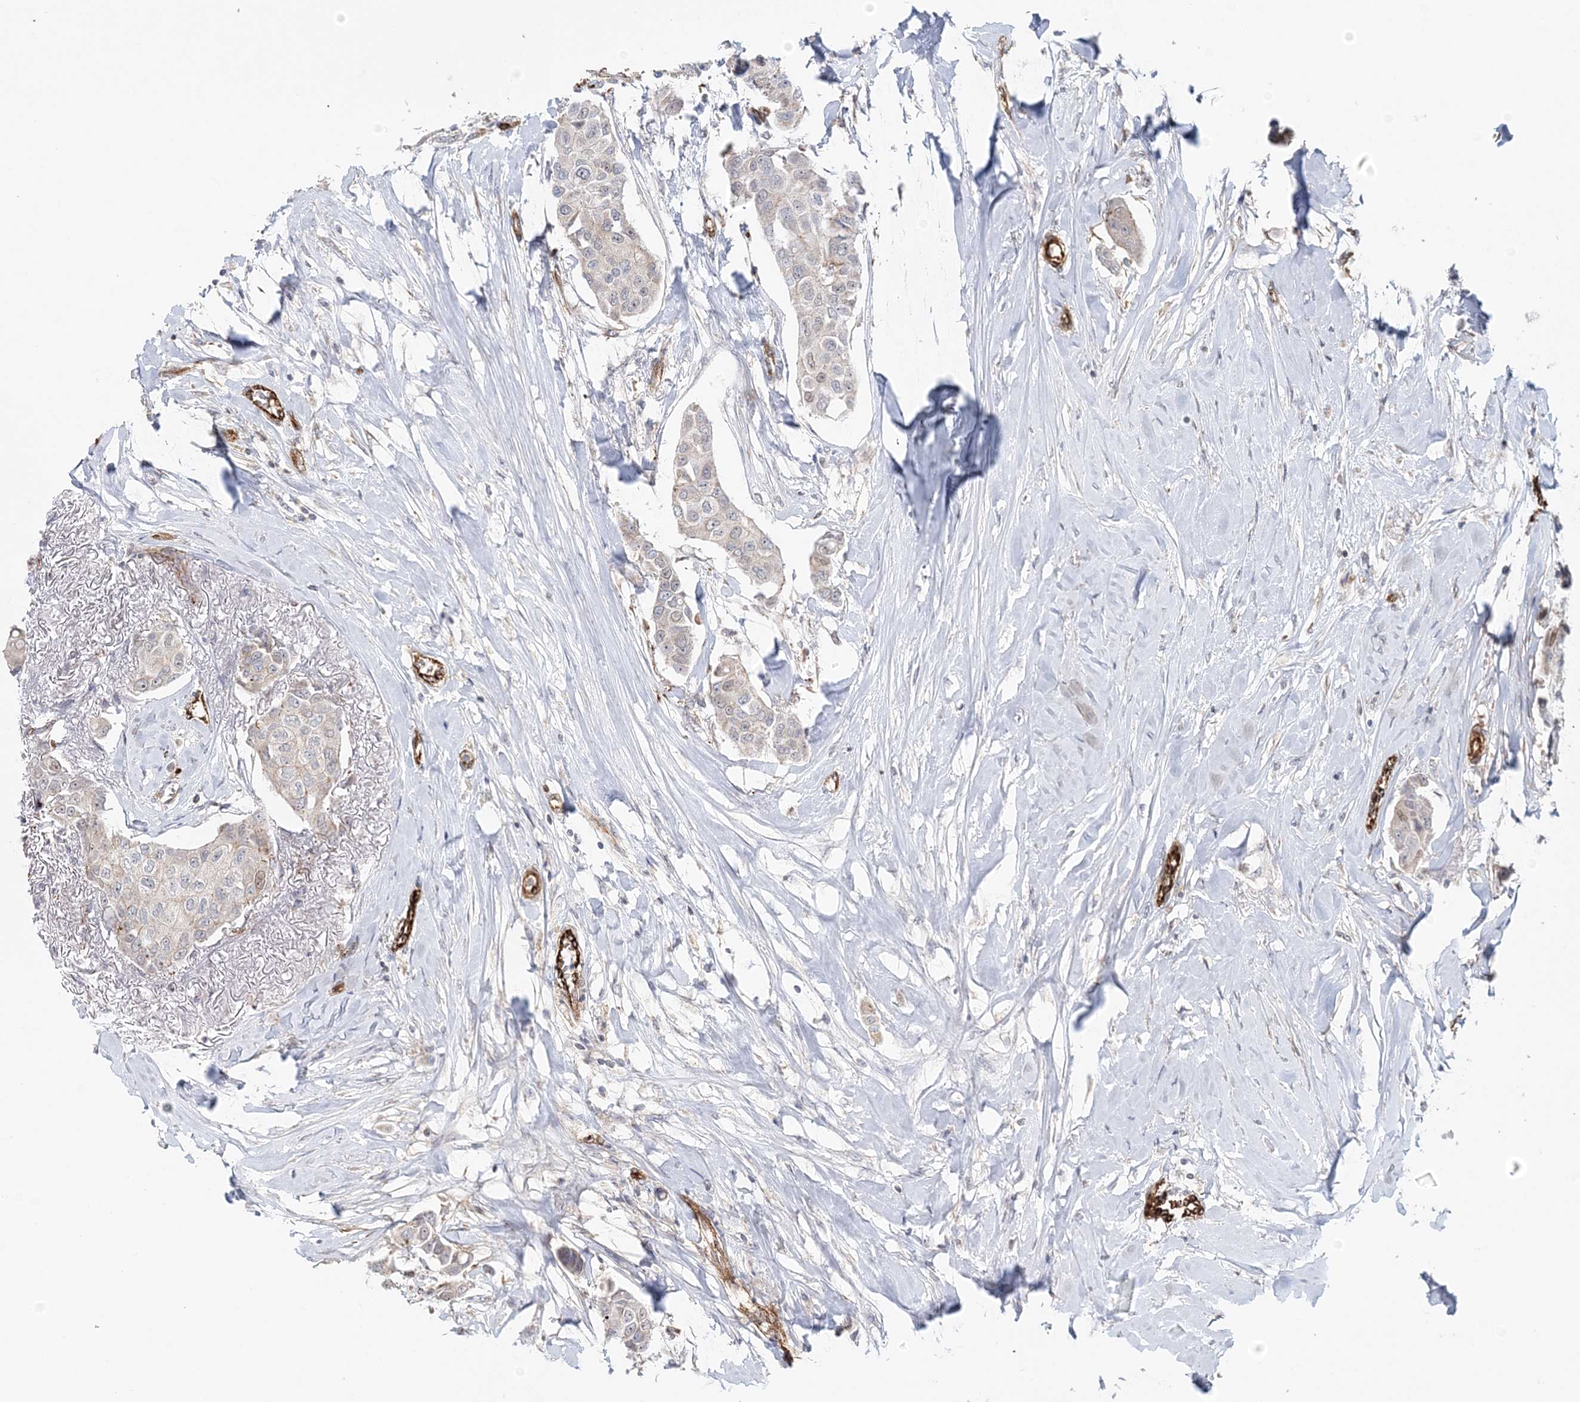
{"staining": {"intensity": "negative", "quantity": "none", "location": "none"}, "tissue": "breast cancer", "cell_type": "Tumor cells", "image_type": "cancer", "snomed": [{"axis": "morphology", "description": "Duct carcinoma"}, {"axis": "topography", "description": "Breast"}], "caption": "The photomicrograph reveals no staining of tumor cells in breast infiltrating ductal carcinoma.", "gene": "AFAP1L2", "patient": {"sex": "female", "age": 80}}